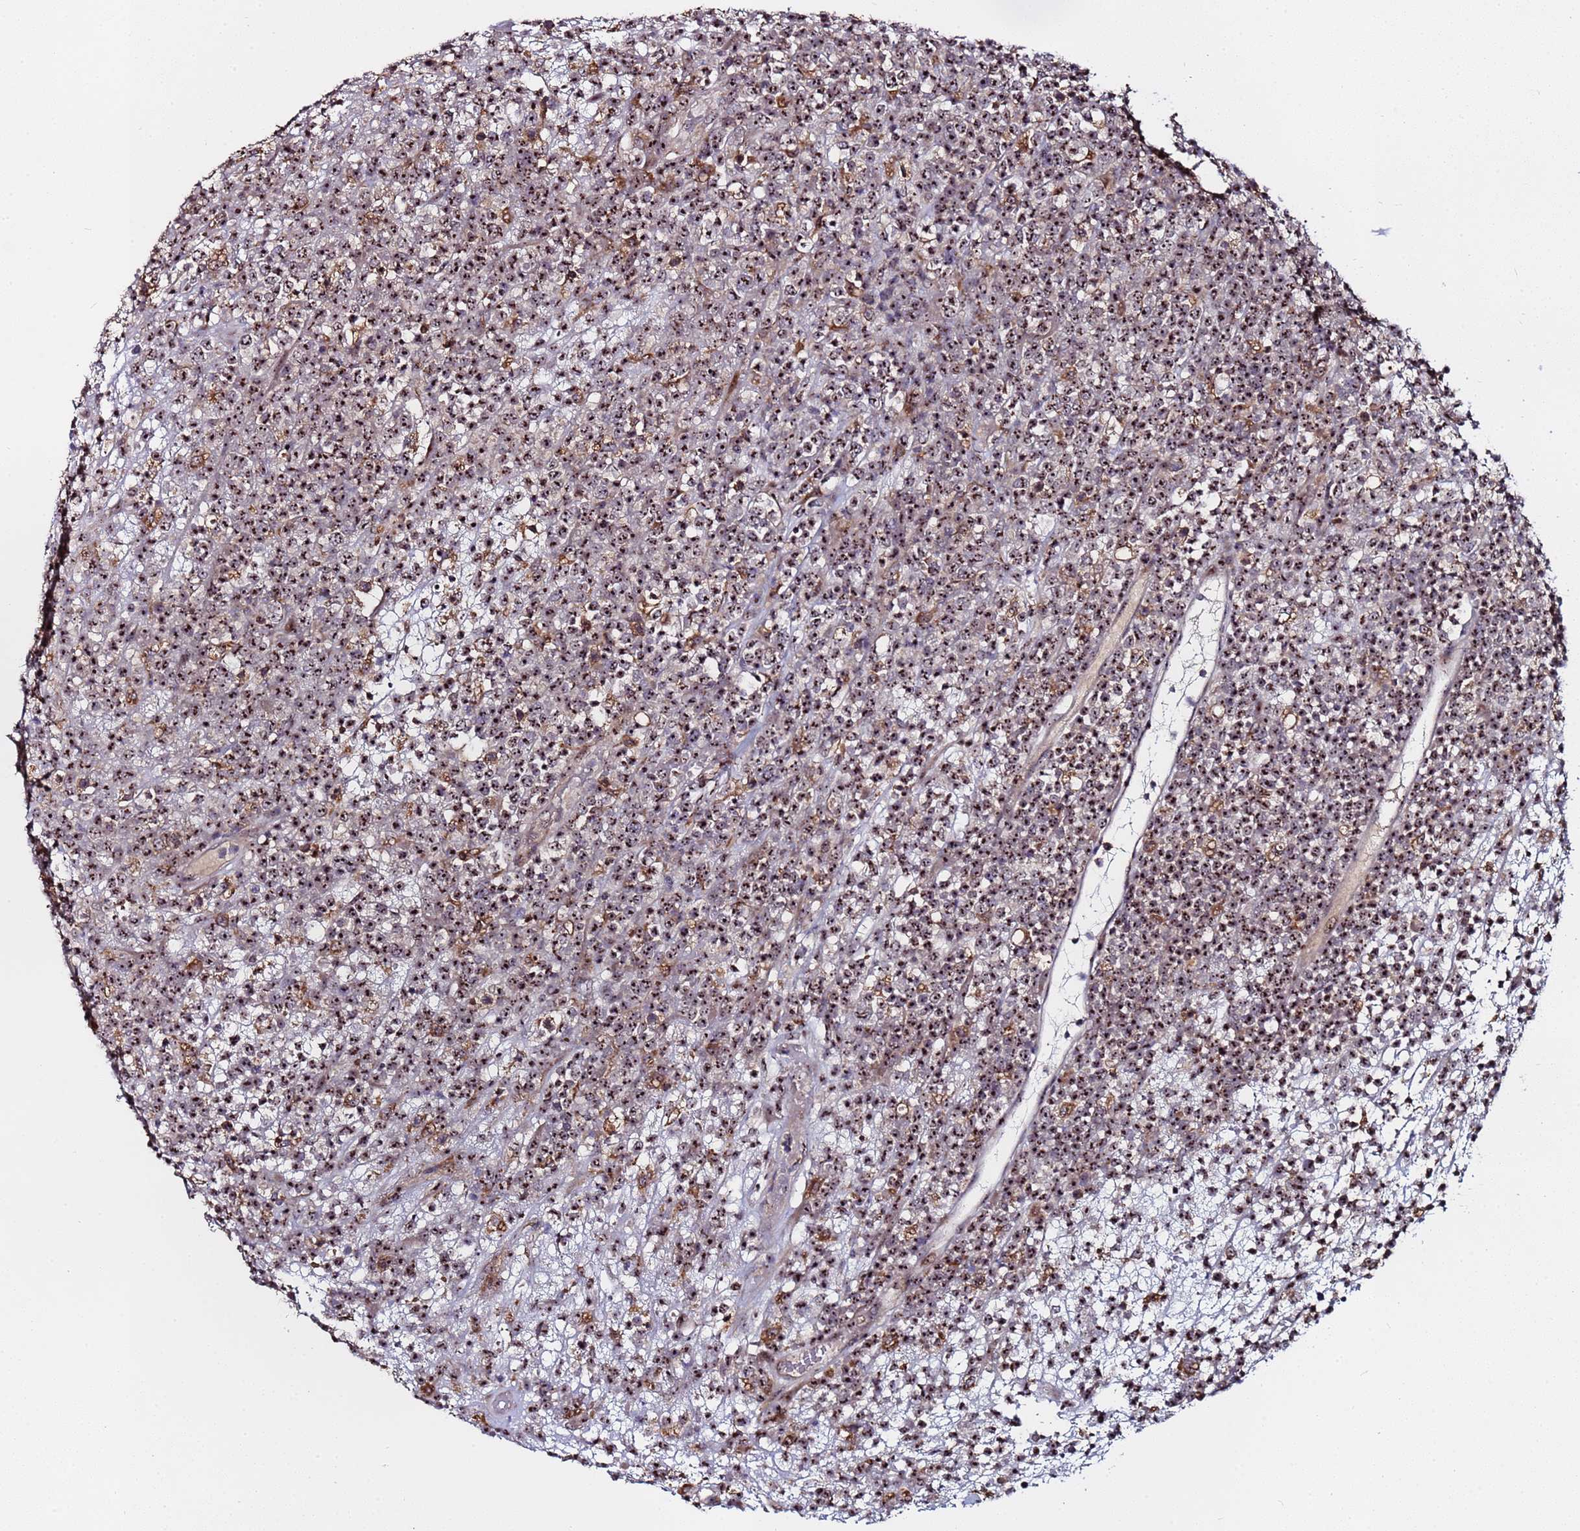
{"staining": {"intensity": "strong", "quantity": ">75%", "location": "nuclear"}, "tissue": "lymphoma", "cell_type": "Tumor cells", "image_type": "cancer", "snomed": [{"axis": "morphology", "description": "Malignant lymphoma, non-Hodgkin's type, High grade"}, {"axis": "topography", "description": "Colon"}], "caption": "There is high levels of strong nuclear expression in tumor cells of lymphoma, as demonstrated by immunohistochemical staining (brown color).", "gene": "KRI1", "patient": {"sex": "female", "age": 53}}